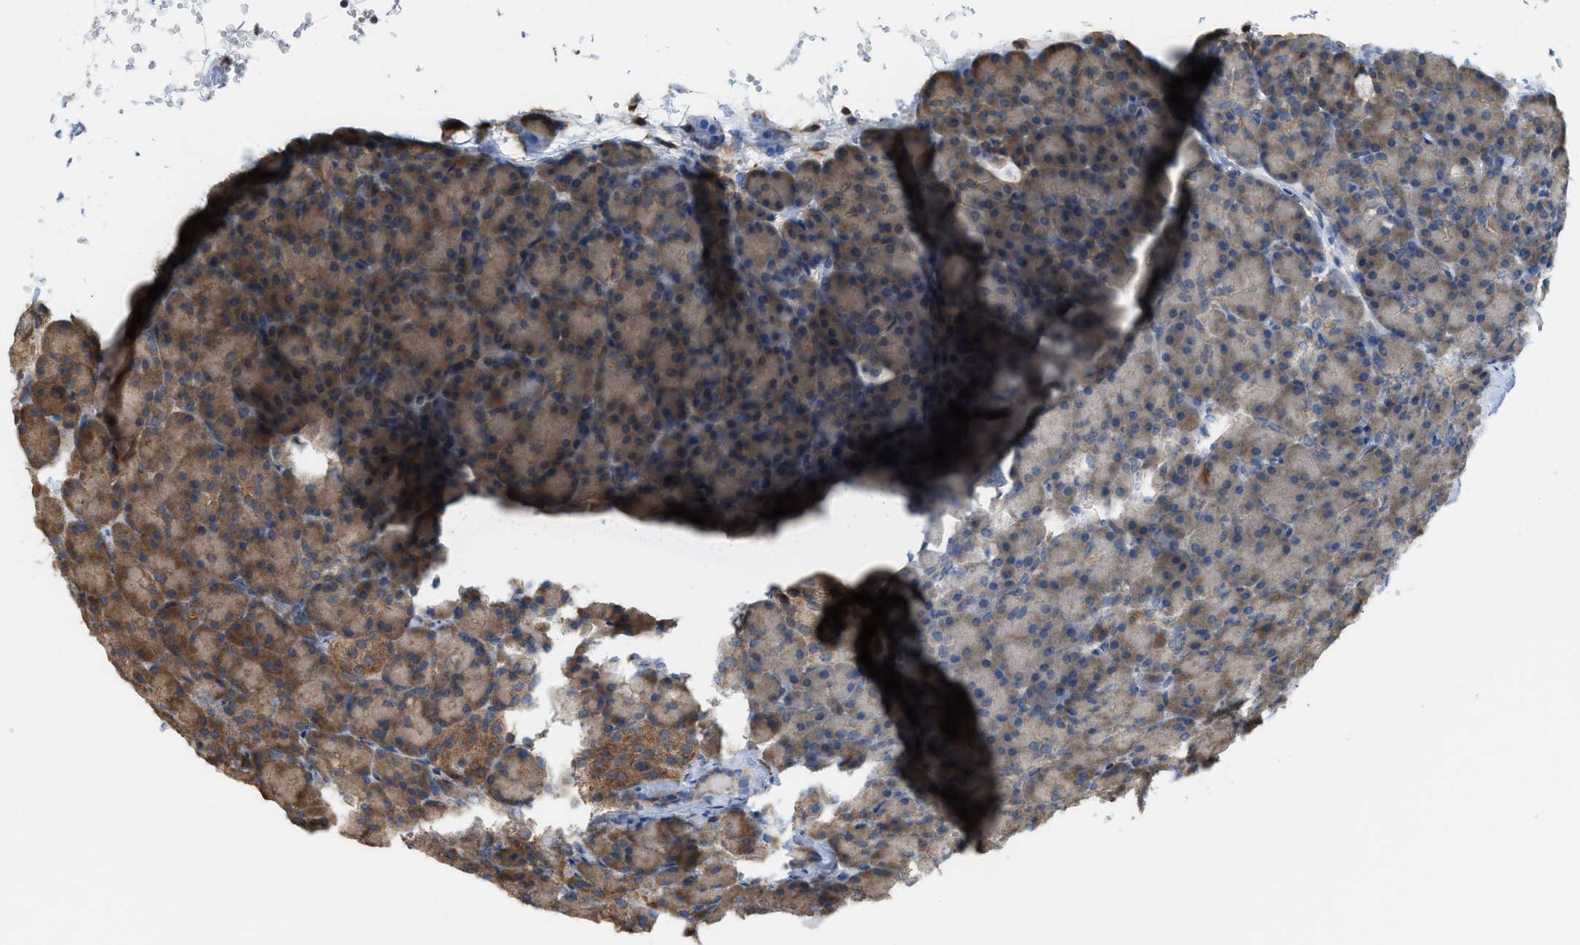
{"staining": {"intensity": "moderate", "quantity": "25%-75%", "location": "cytoplasmic/membranous"}, "tissue": "pancreas", "cell_type": "Exocrine glandular cells", "image_type": "normal", "snomed": [{"axis": "morphology", "description": "Normal tissue, NOS"}, {"axis": "topography", "description": "Pancreas"}], "caption": "High-magnification brightfield microscopy of unremarkable pancreas stained with DAB (3,3'-diaminobenzidine) (brown) and counterstained with hematoxylin (blue). exocrine glandular cells exhibit moderate cytoplasmic/membranous expression is seen in approximately25%-75% of cells. The staining is performed using DAB (3,3'-diaminobenzidine) brown chromogen to label protein expression. The nuclei are counter-stained blue using hematoxylin.", "gene": "PLAA", "patient": {"sex": "female", "age": 43}}